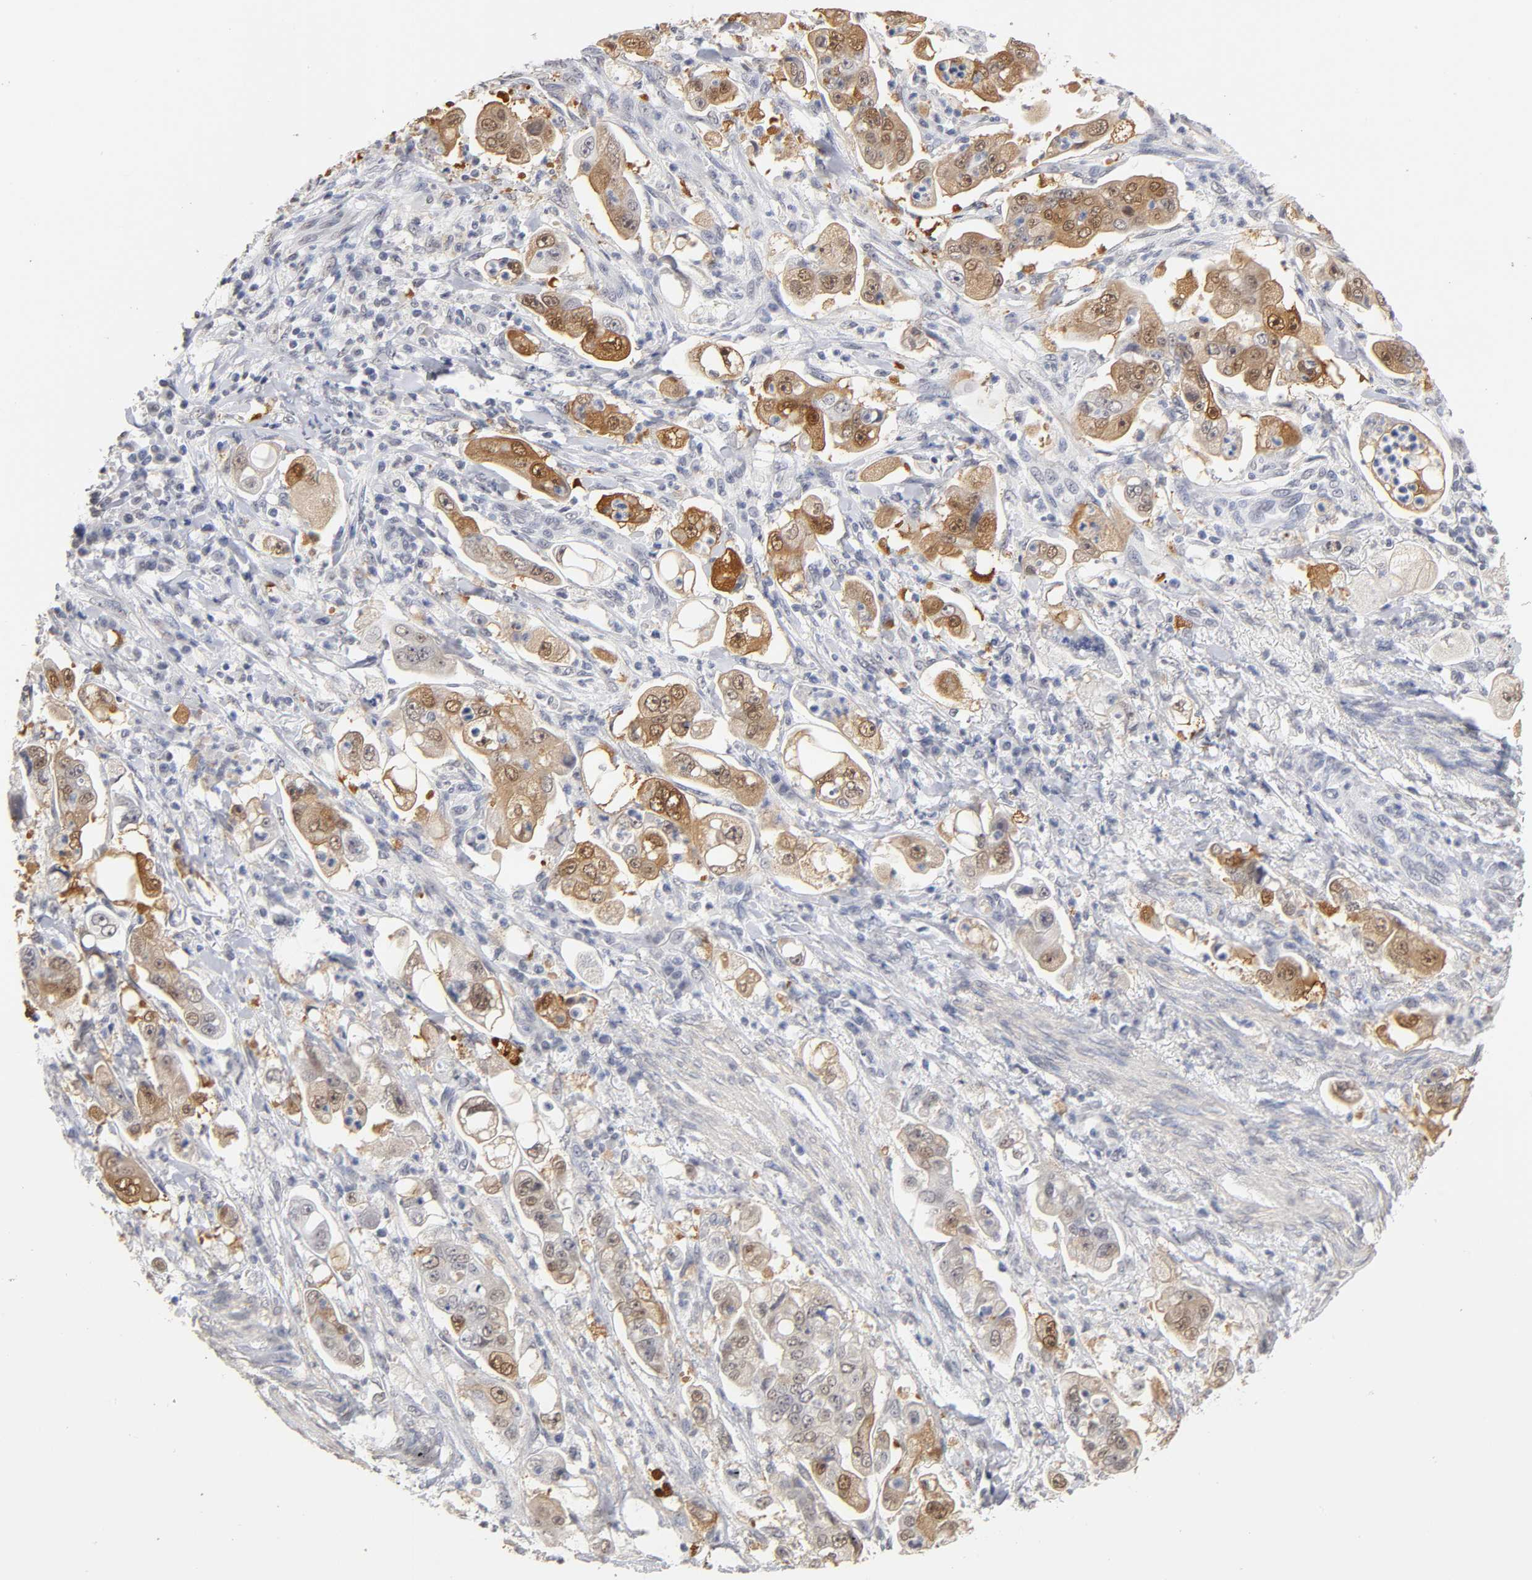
{"staining": {"intensity": "moderate", "quantity": ">75%", "location": "cytoplasmic/membranous,nuclear"}, "tissue": "stomach cancer", "cell_type": "Tumor cells", "image_type": "cancer", "snomed": [{"axis": "morphology", "description": "Adenocarcinoma, NOS"}, {"axis": "topography", "description": "Stomach"}], "caption": "The histopathology image exhibits a brown stain indicating the presence of a protein in the cytoplasmic/membranous and nuclear of tumor cells in stomach cancer. (DAB IHC, brown staining for protein, blue staining for nuclei).", "gene": "CRABP2", "patient": {"sex": "male", "age": 62}}